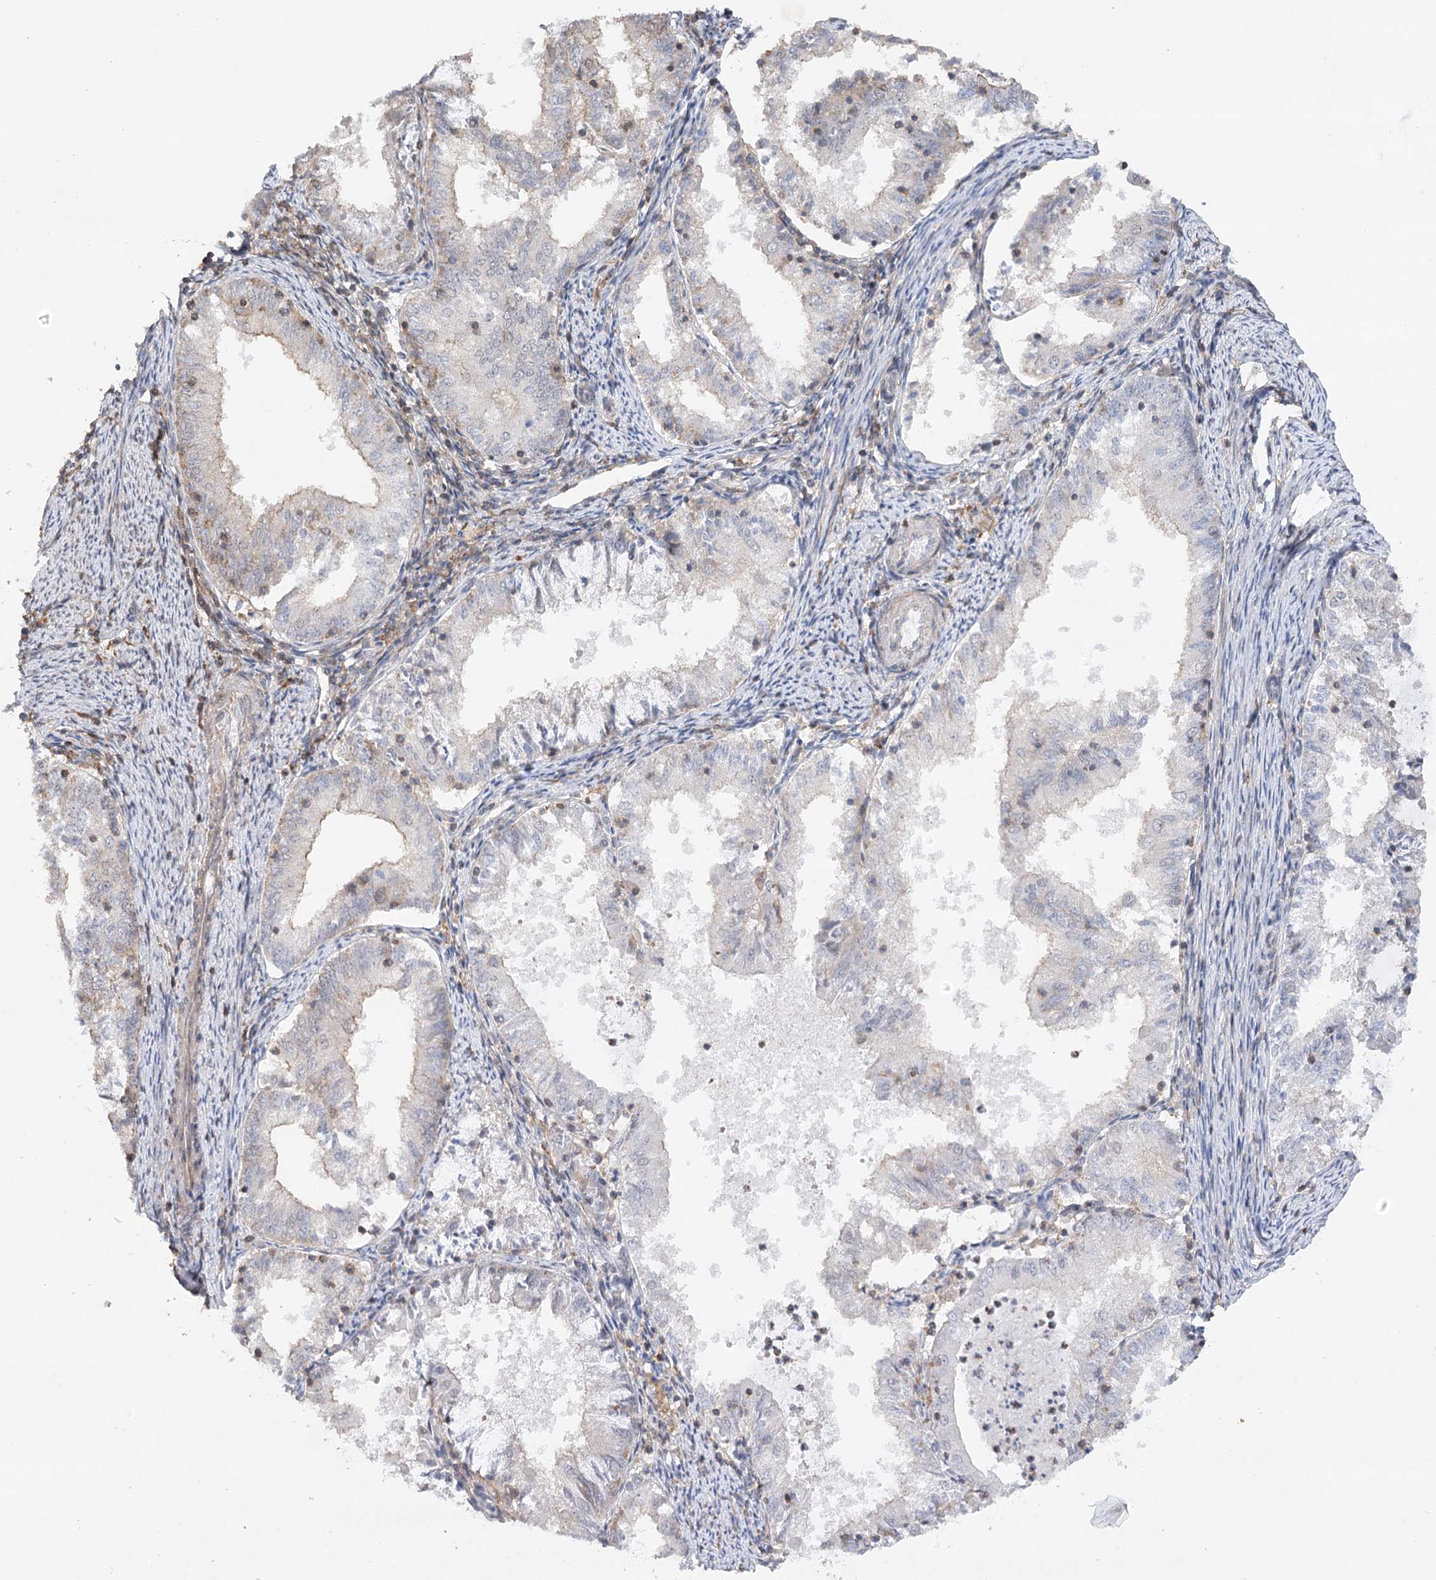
{"staining": {"intensity": "negative", "quantity": "none", "location": "none"}, "tissue": "endometrial cancer", "cell_type": "Tumor cells", "image_type": "cancer", "snomed": [{"axis": "morphology", "description": "Adenocarcinoma, NOS"}, {"axis": "topography", "description": "Endometrium"}], "caption": "IHC of endometrial cancer exhibits no expression in tumor cells.", "gene": "OBSL1", "patient": {"sex": "female", "age": 57}}